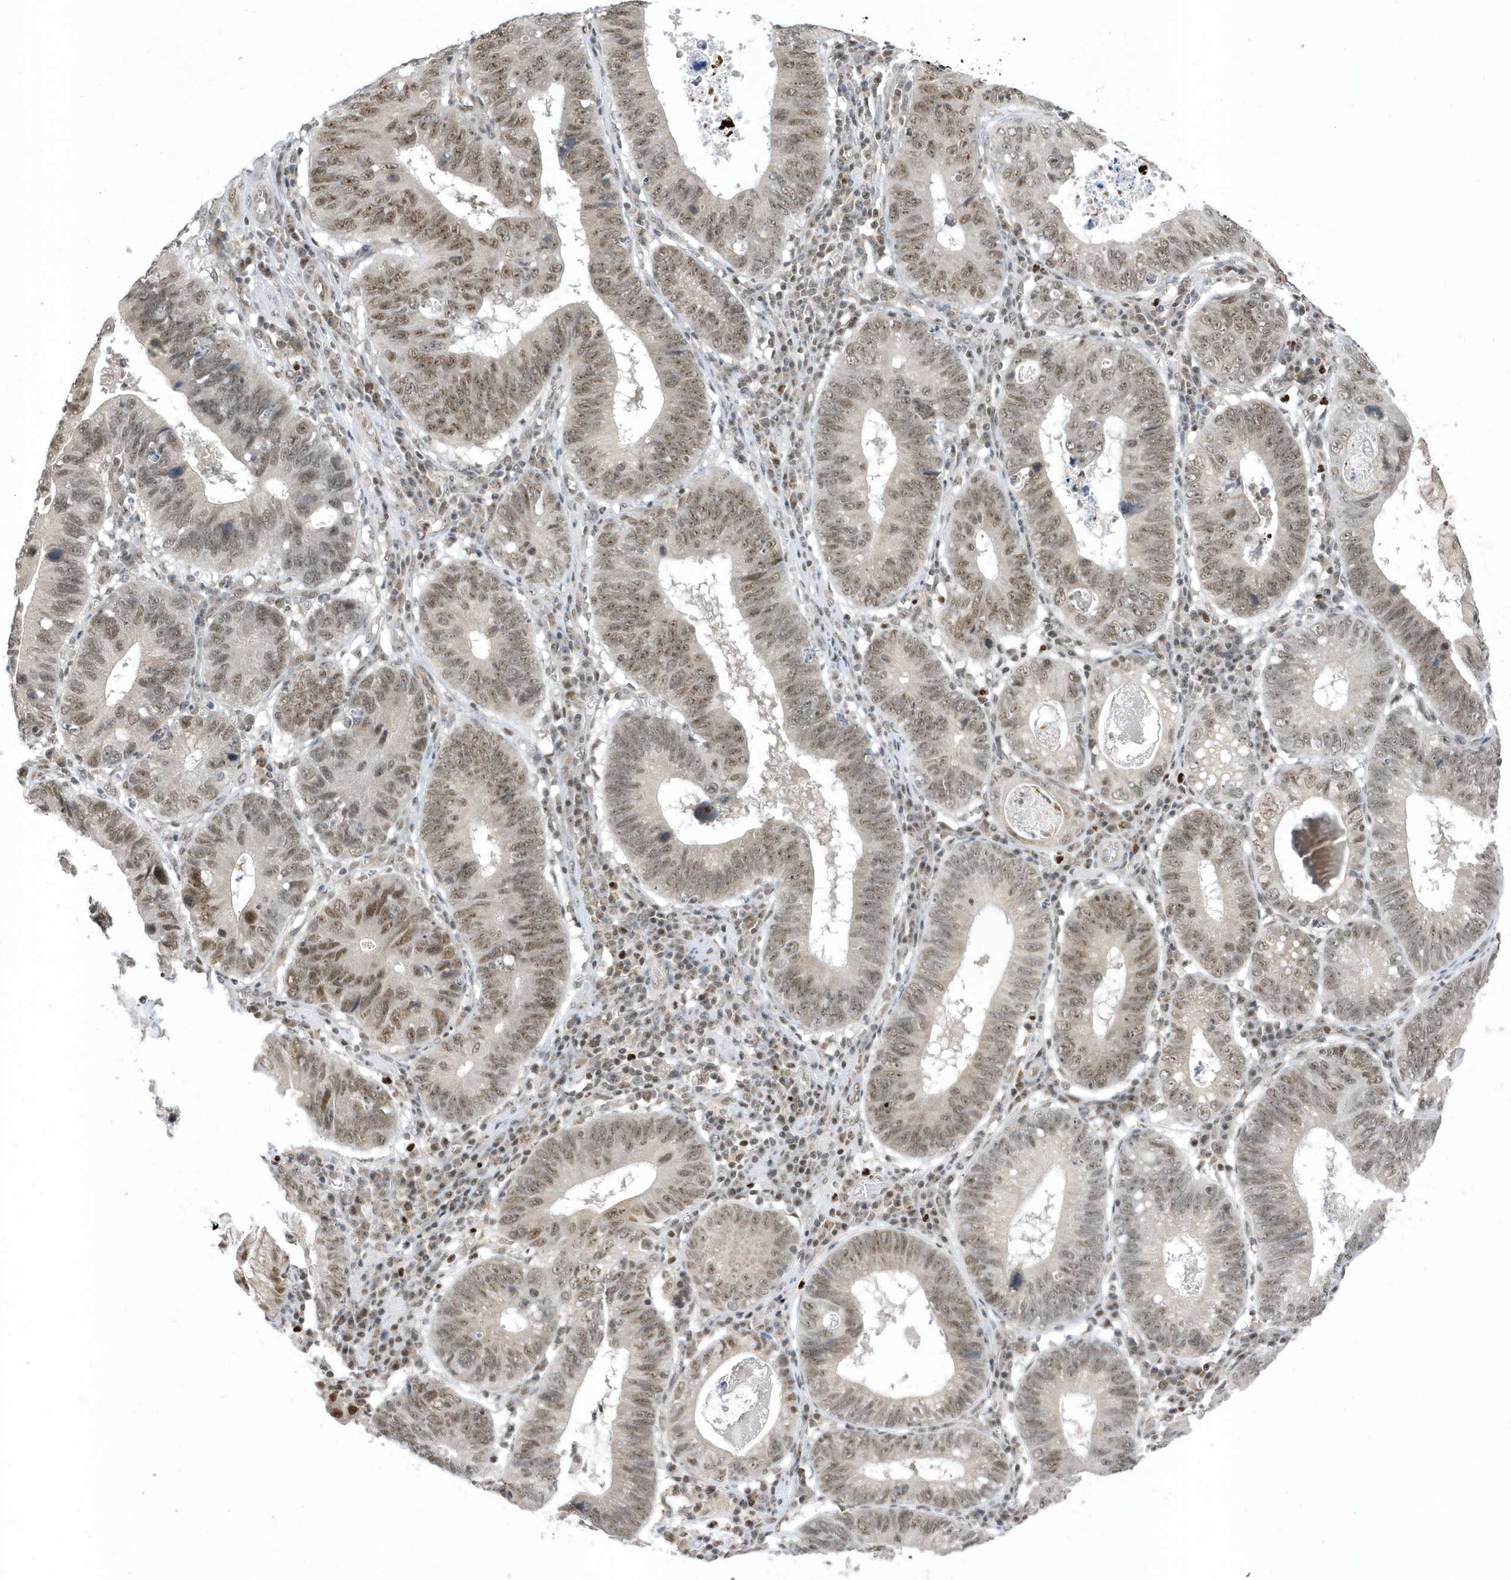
{"staining": {"intensity": "moderate", "quantity": ">75%", "location": "nuclear"}, "tissue": "stomach cancer", "cell_type": "Tumor cells", "image_type": "cancer", "snomed": [{"axis": "morphology", "description": "Adenocarcinoma, NOS"}, {"axis": "topography", "description": "Stomach"}], "caption": "This histopathology image shows immunohistochemistry staining of adenocarcinoma (stomach), with medium moderate nuclear staining in about >75% of tumor cells.", "gene": "ZNF740", "patient": {"sex": "male", "age": 59}}